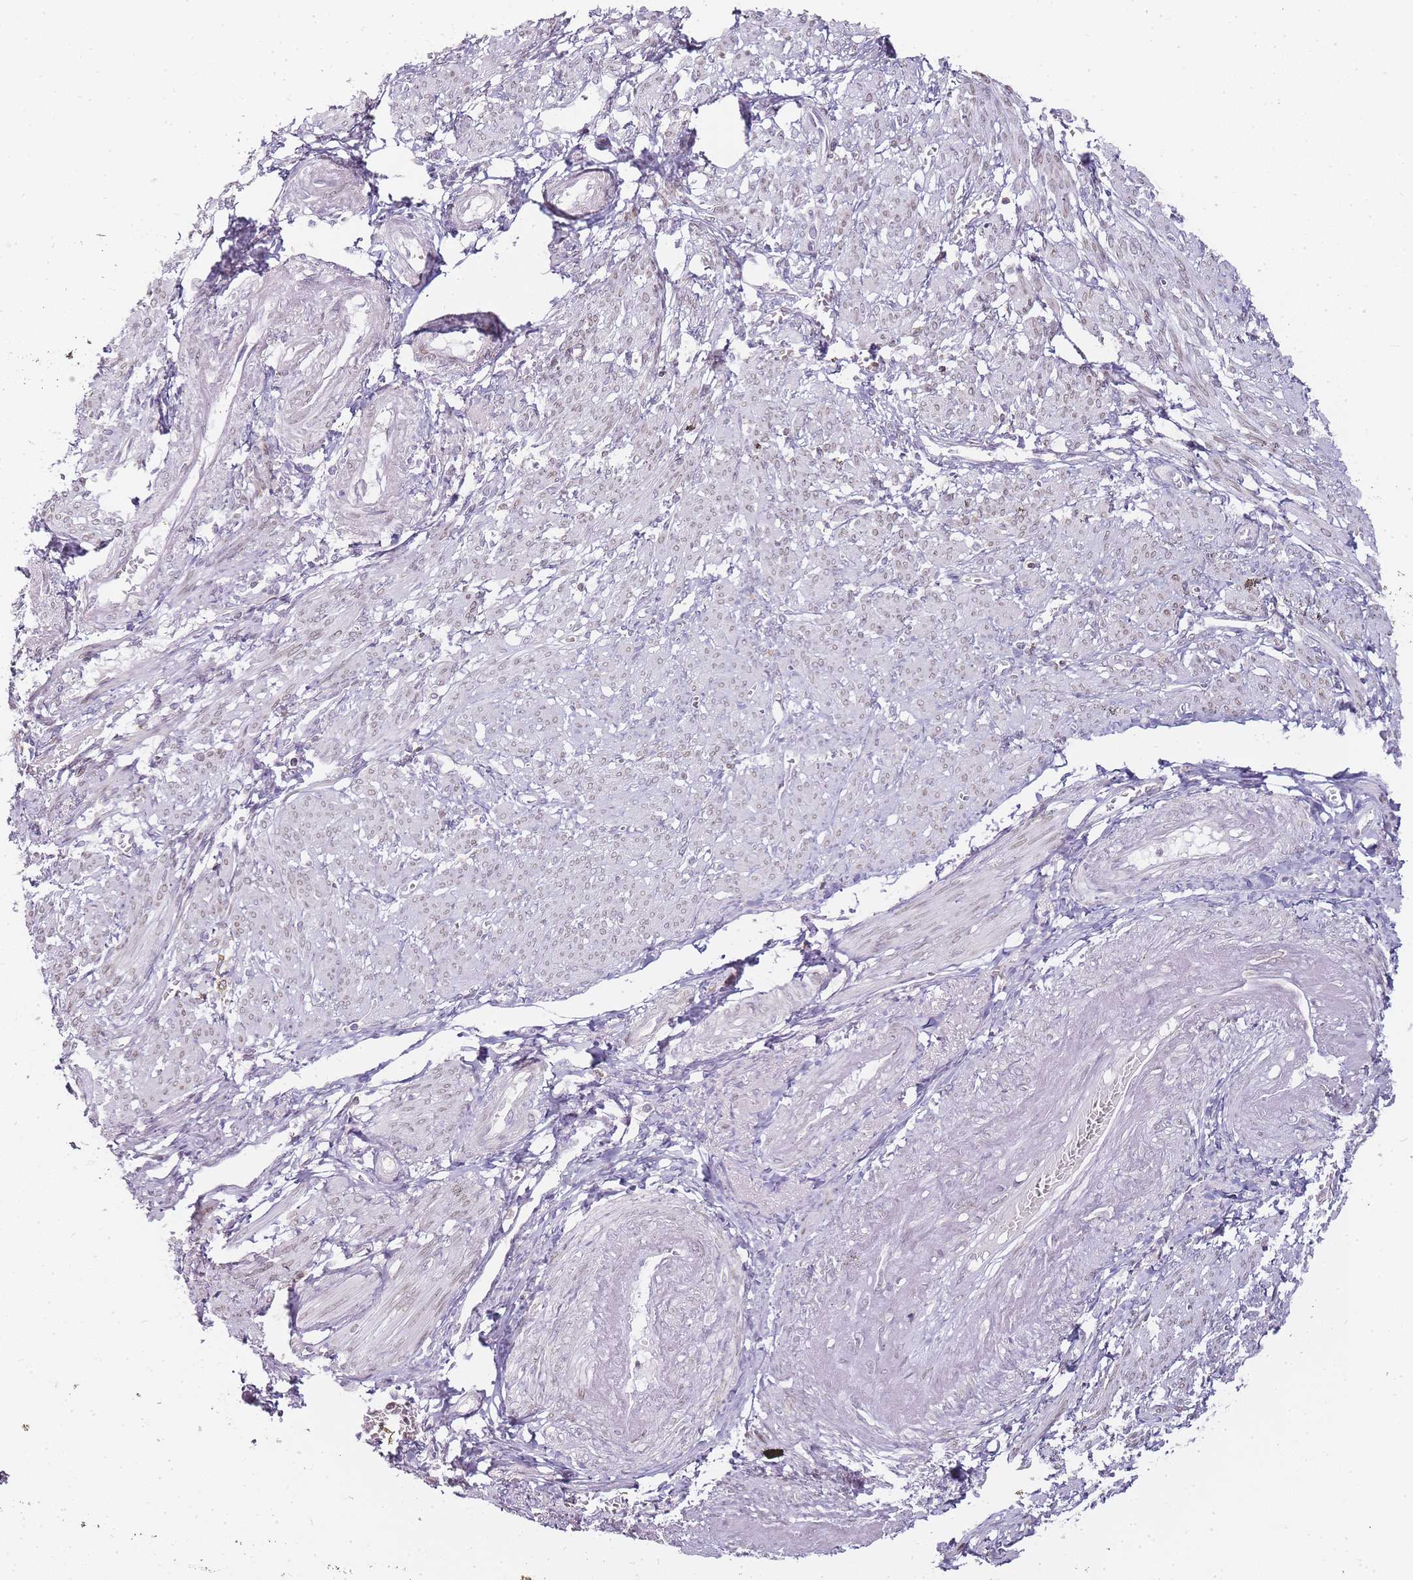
{"staining": {"intensity": "weak", "quantity": "25%-75%", "location": "nuclear"}, "tissue": "smooth muscle", "cell_type": "Smooth muscle cells", "image_type": "normal", "snomed": [{"axis": "morphology", "description": "Normal tissue, NOS"}, {"axis": "topography", "description": "Smooth muscle"}], "caption": "IHC micrograph of benign smooth muscle: smooth muscle stained using immunohistochemistry demonstrates low levels of weak protein expression localized specifically in the nuclear of smooth muscle cells, appearing as a nuclear brown color.", "gene": "JAKMIP1", "patient": {"sex": "female", "age": 39}}